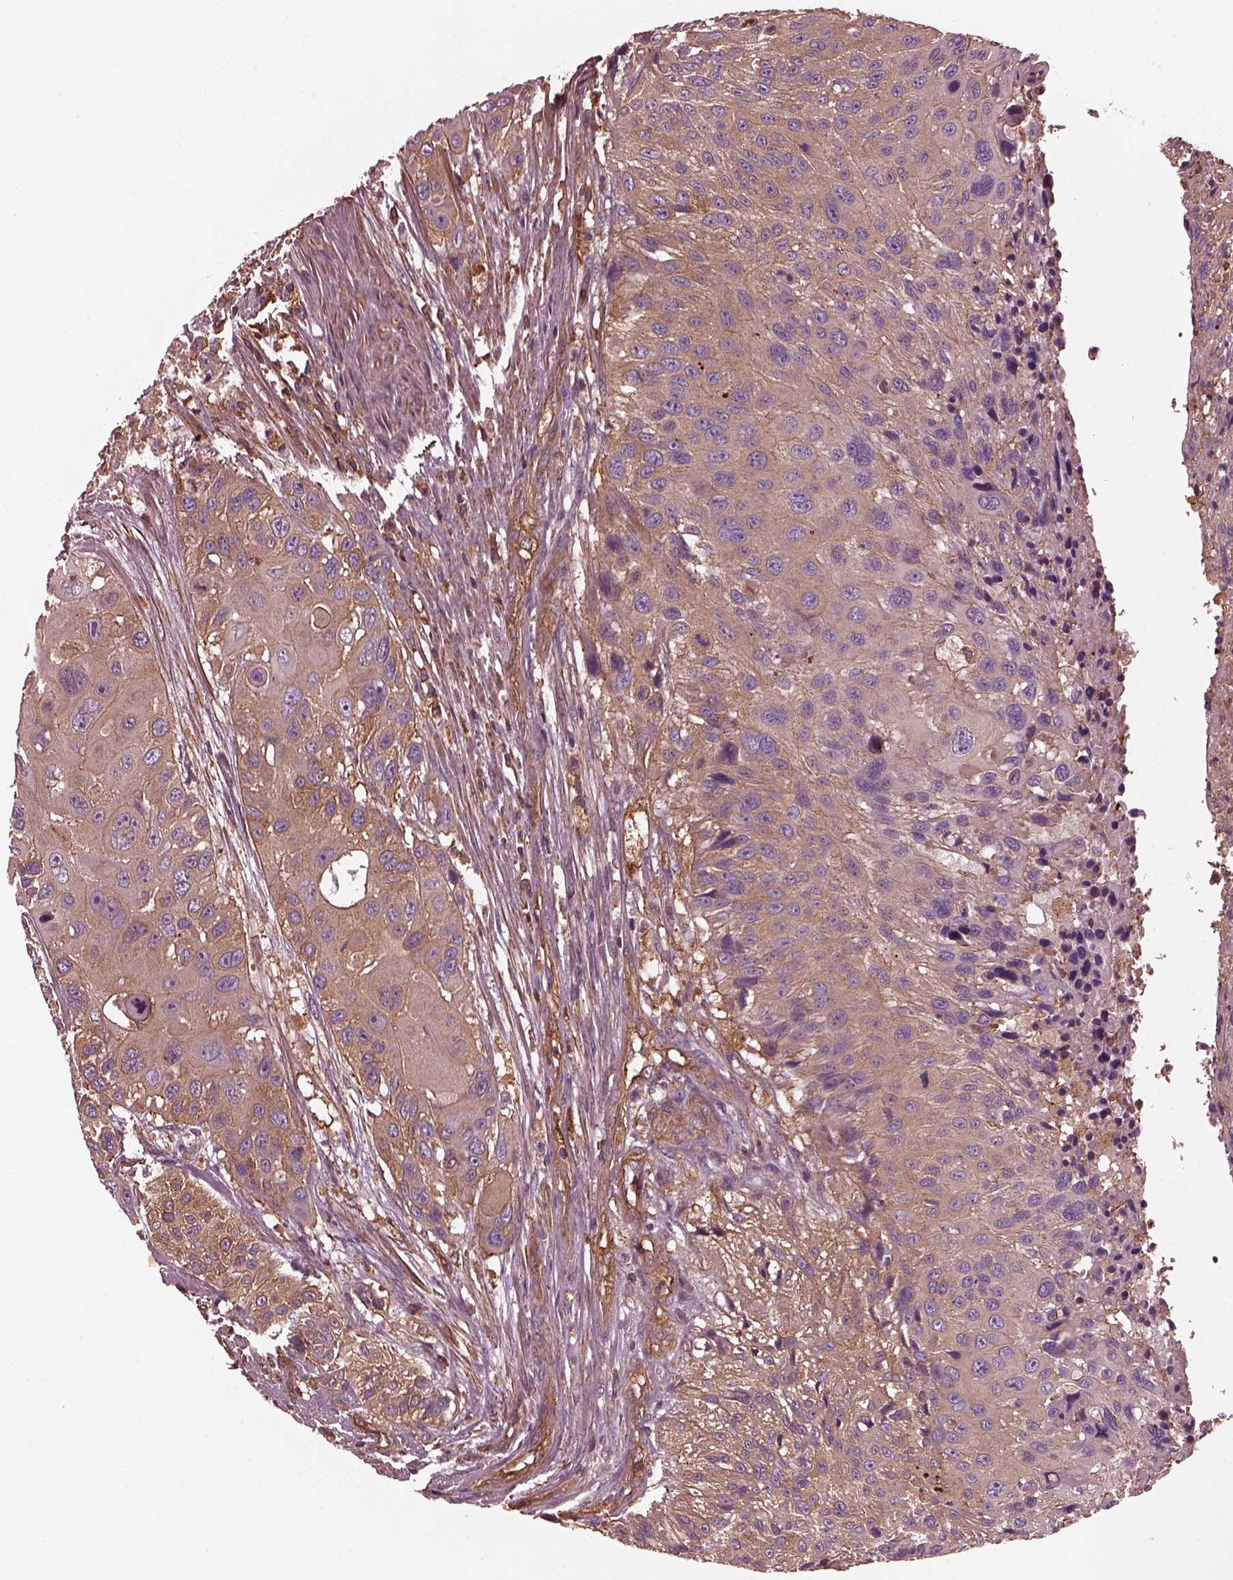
{"staining": {"intensity": "moderate", "quantity": ">75%", "location": "cytoplasmic/membranous"}, "tissue": "urothelial cancer", "cell_type": "Tumor cells", "image_type": "cancer", "snomed": [{"axis": "morphology", "description": "Urothelial carcinoma, NOS"}, {"axis": "topography", "description": "Urinary bladder"}], "caption": "About >75% of tumor cells in human transitional cell carcinoma demonstrate moderate cytoplasmic/membranous protein expression as visualized by brown immunohistochemical staining.", "gene": "MYL6", "patient": {"sex": "male", "age": 55}}